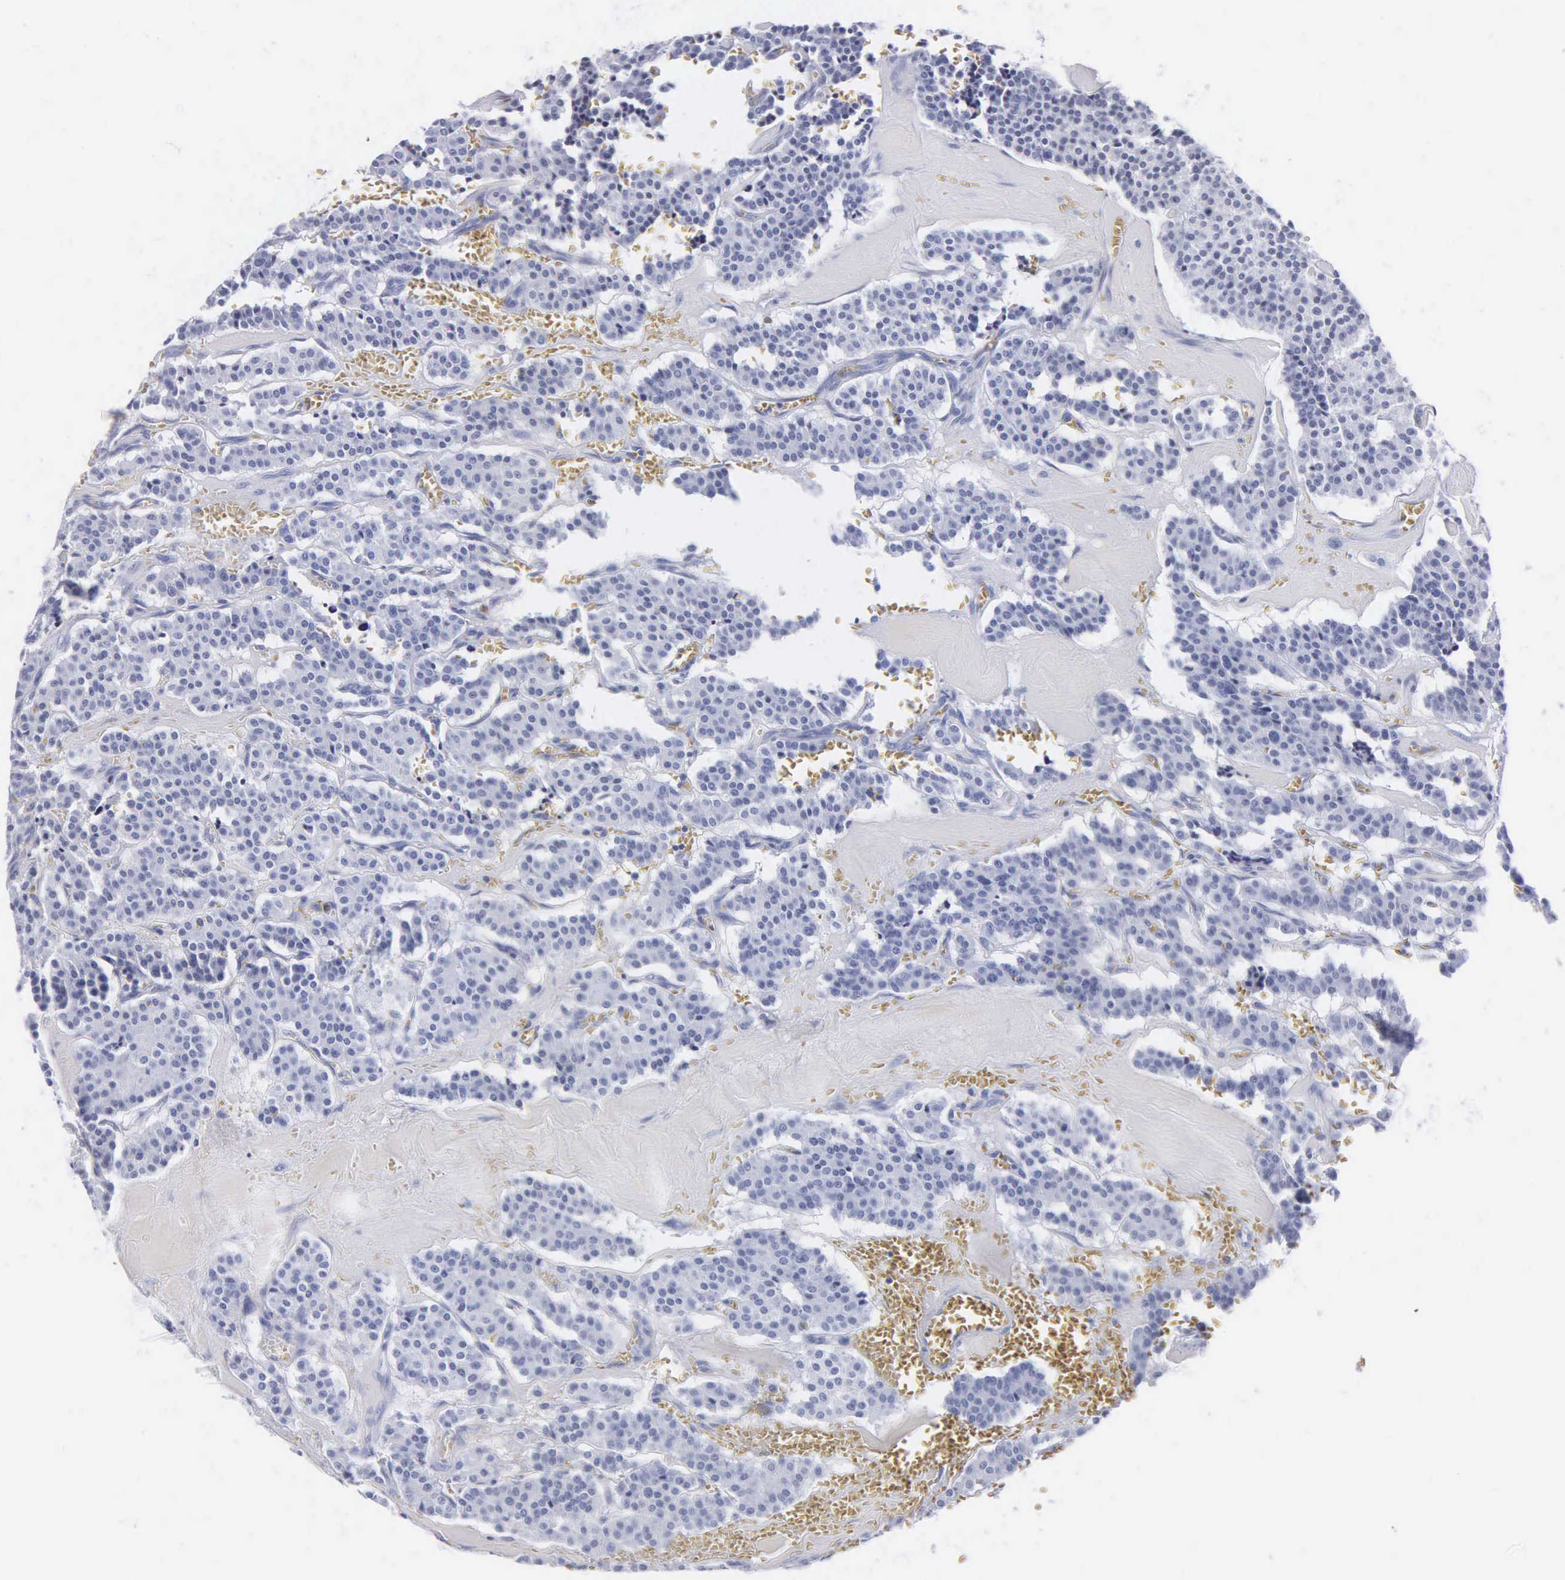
{"staining": {"intensity": "negative", "quantity": "none", "location": "none"}, "tissue": "carcinoid", "cell_type": "Tumor cells", "image_type": "cancer", "snomed": [{"axis": "morphology", "description": "Carcinoid, malignant, NOS"}, {"axis": "topography", "description": "Bronchus"}], "caption": "Immunohistochemical staining of carcinoid demonstrates no significant staining in tumor cells. (Immunohistochemistry (ihc), brightfield microscopy, high magnification).", "gene": "MB", "patient": {"sex": "male", "age": 55}}